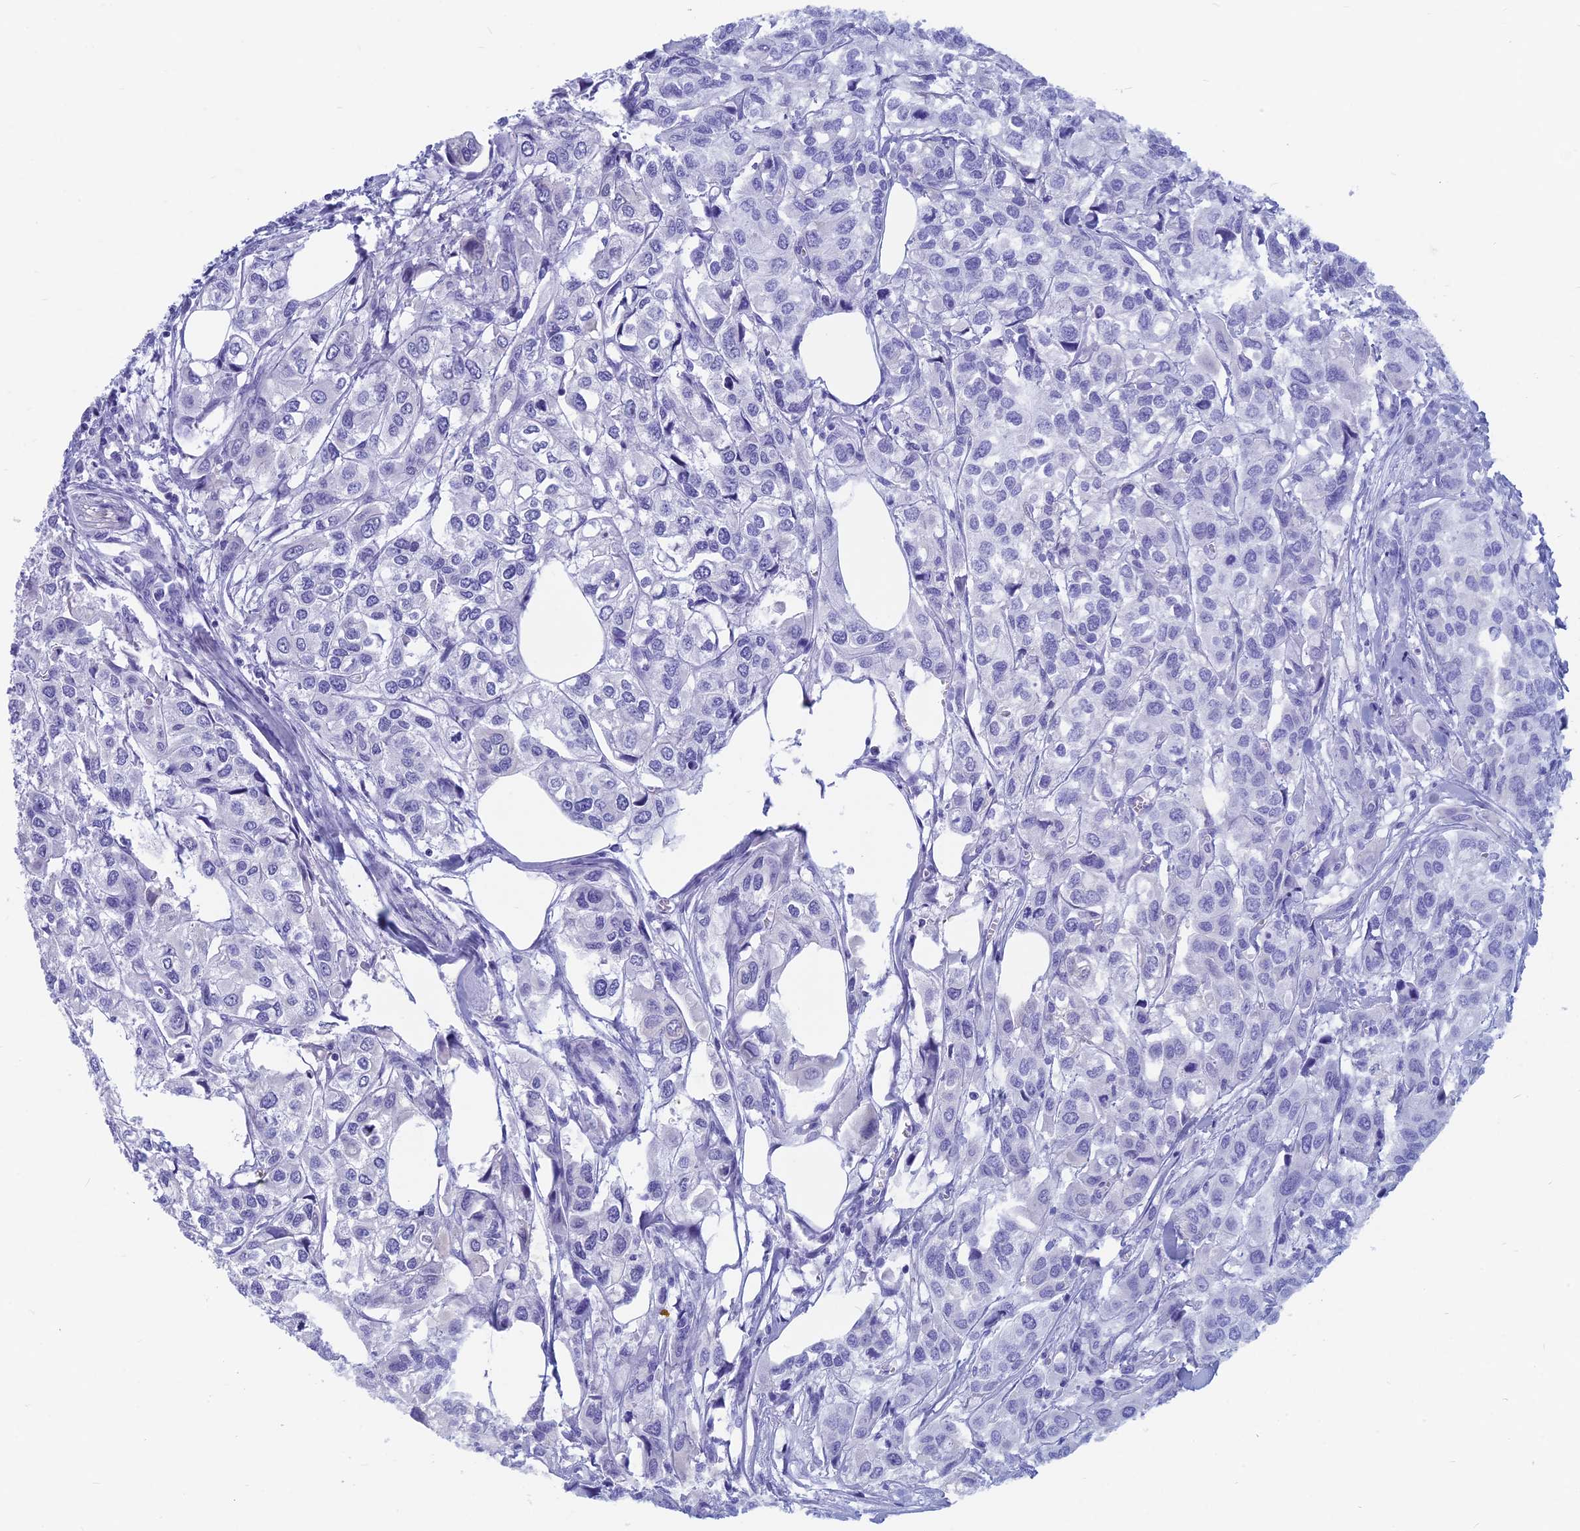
{"staining": {"intensity": "negative", "quantity": "none", "location": "none"}, "tissue": "urothelial cancer", "cell_type": "Tumor cells", "image_type": "cancer", "snomed": [{"axis": "morphology", "description": "Urothelial carcinoma, High grade"}, {"axis": "topography", "description": "Urinary bladder"}], "caption": "IHC of human urothelial carcinoma (high-grade) shows no staining in tumor cells. (Brightfield microscopy of DAB (3,3'-diaminobenzidine) immunohistochemistry (IHC) at high magnification).", "gene": "CAPS", "patient": {"sex": "male", "age": 67}}